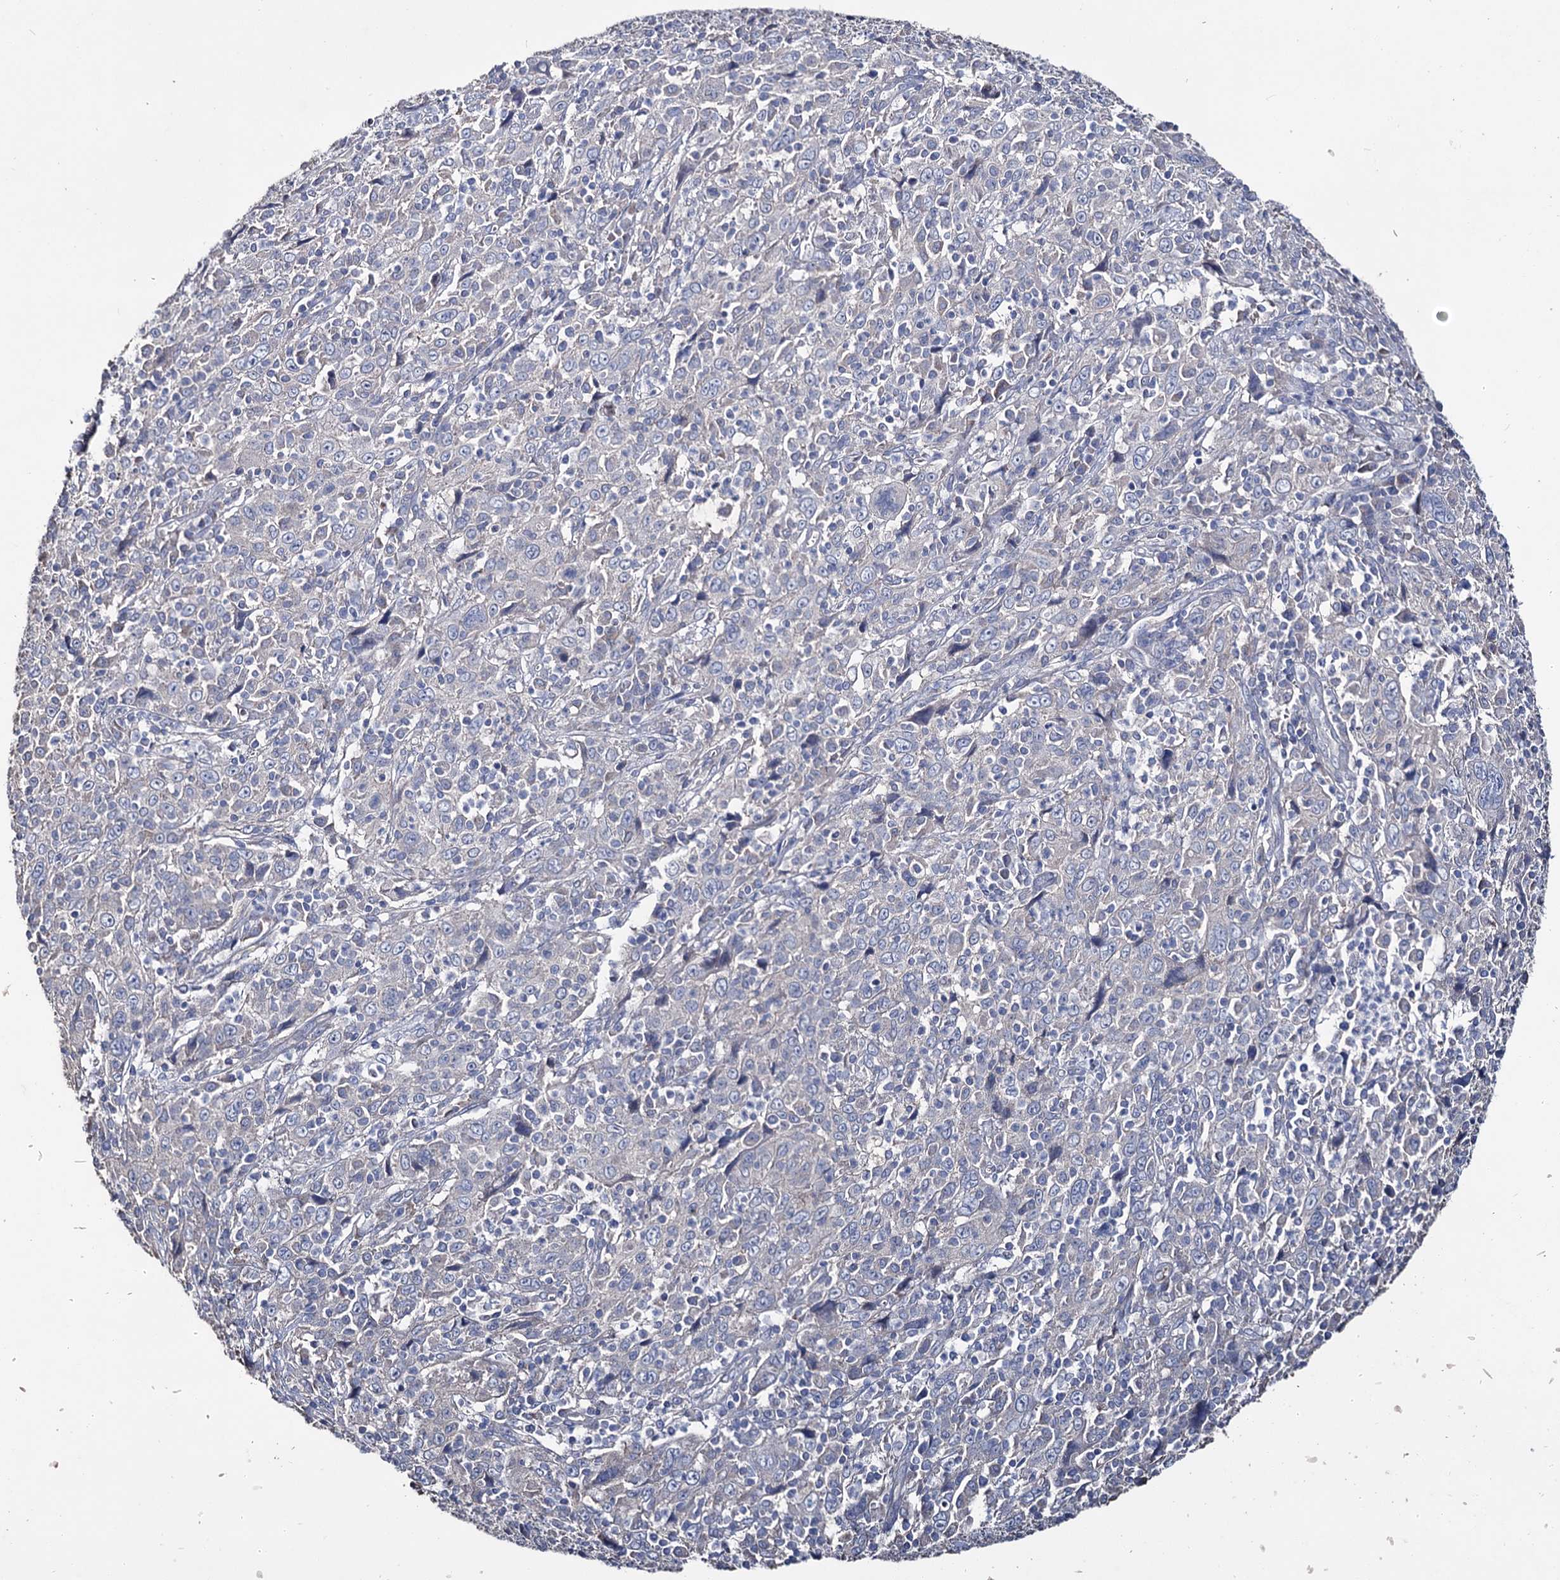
{"staining": {"intensity": "negative", "quantity": "none", "location": "none"}, "tissue": "cervical cancer", "cell_type": "Tumor cells", "image_type": "cancer", "snomed": [{"axis": "morphology", "description": "Squamous cell carcinoma, NOS"}, {"axis": "topography", "description": "Cervix"}], "caption": "Immunohistochemistry micrograph of human cervical squamous cell carcinoma stained for a protein (brown), which shows no positivity in tumor cells. The staining was performed using DAB (3,3'-diaminobenzidine) to visualize the protein expression in brown, while the nuclei were stained in blue with hematoxylin (Magnification: 20x).", "gene": "EPB41L5", "patient": {"sex": "female", "age": 46}}